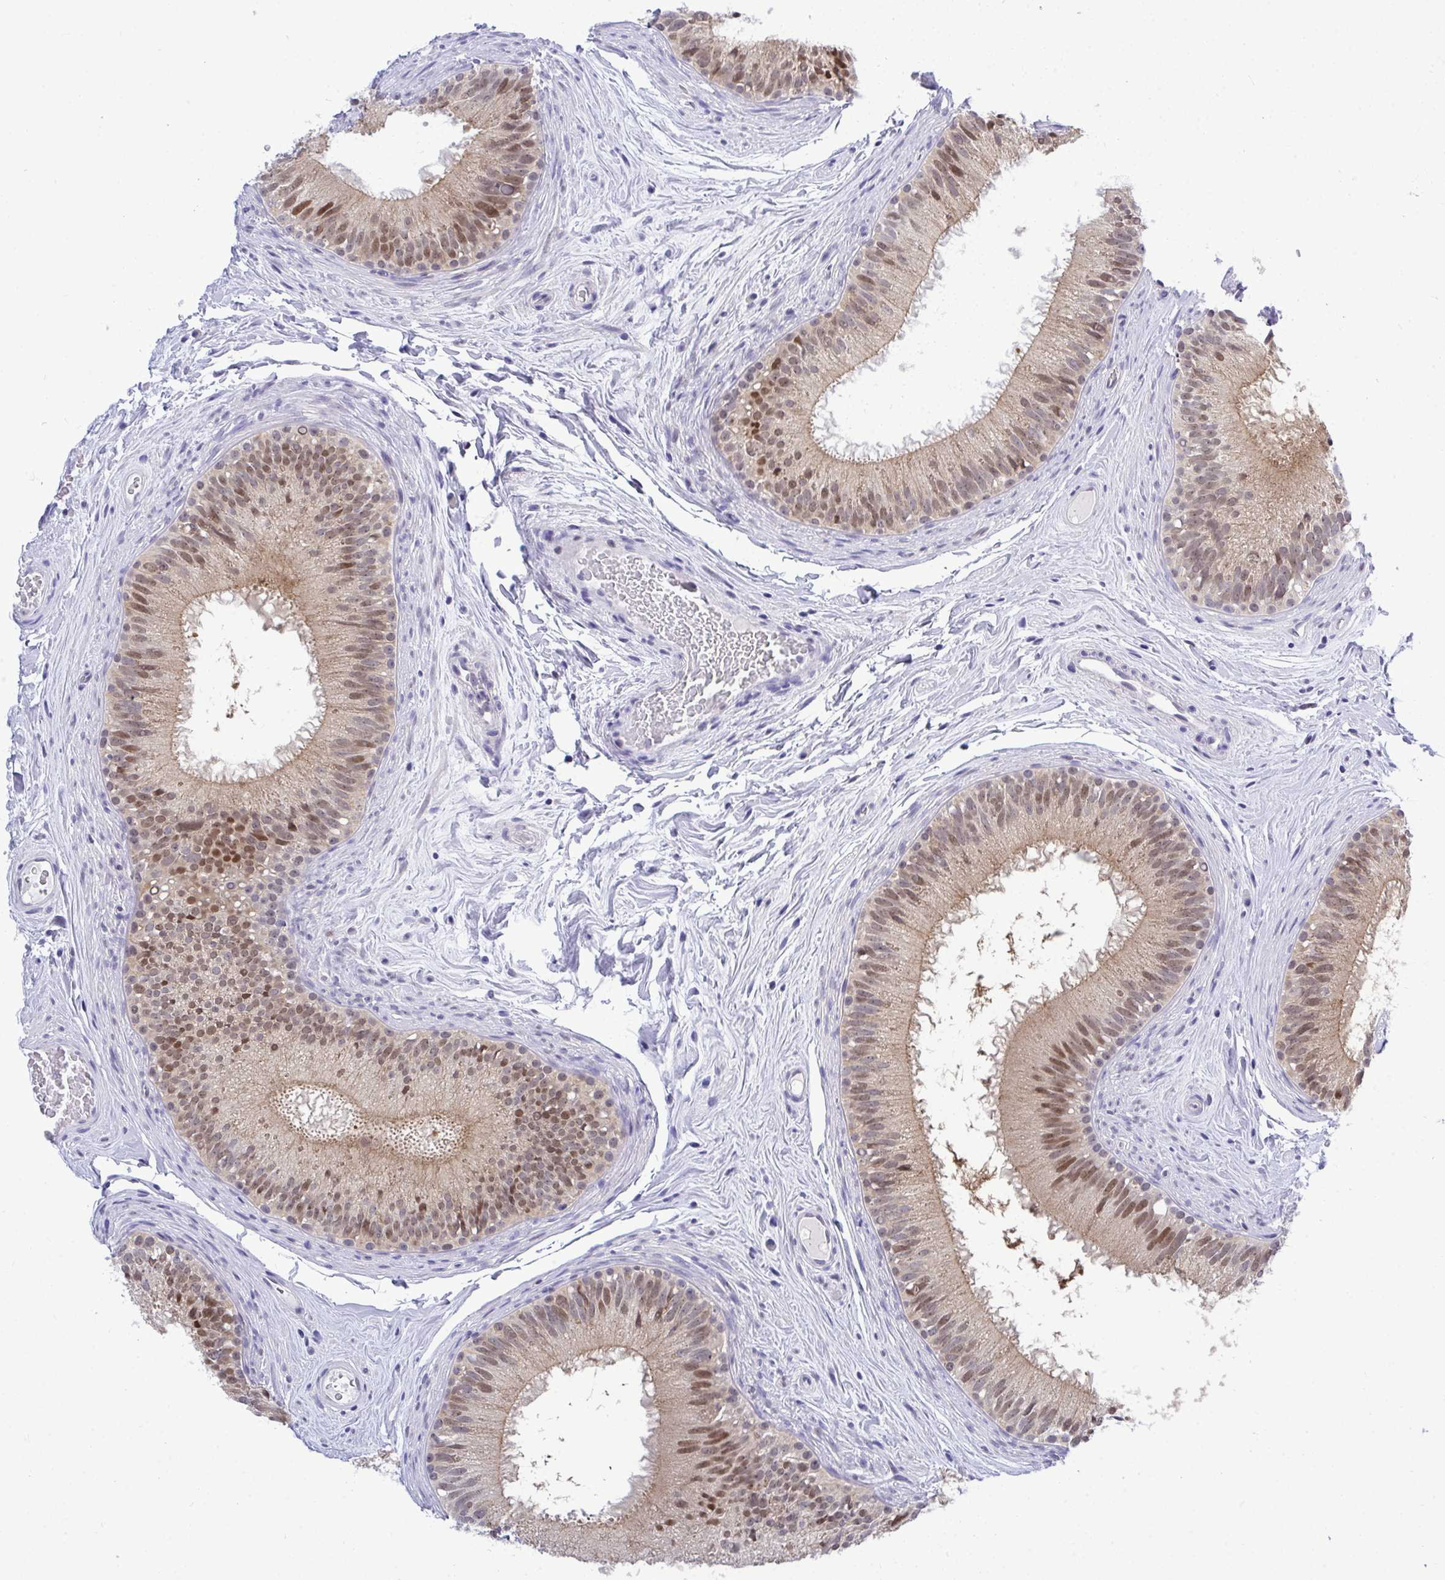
{"staining": {"intensity": "moderate", "quantity": "25%-75%", "location": "nuclear"}, "tissue": "epididymis", "cell_type": "Glandular cells", "image_type": "normal", "snomed": [{"axis": "morphology", "description": "Normal tissue, NOS"}, {"axis": "topography", "description": "Epididymis"}], "caption": "Human epididymis stained with a brown dye shows moderate nuclear positive staining in approximately 25%-75% of glandular cells.", "gene": "THOP1", "patient": {"sex": "male", "age": 44}}